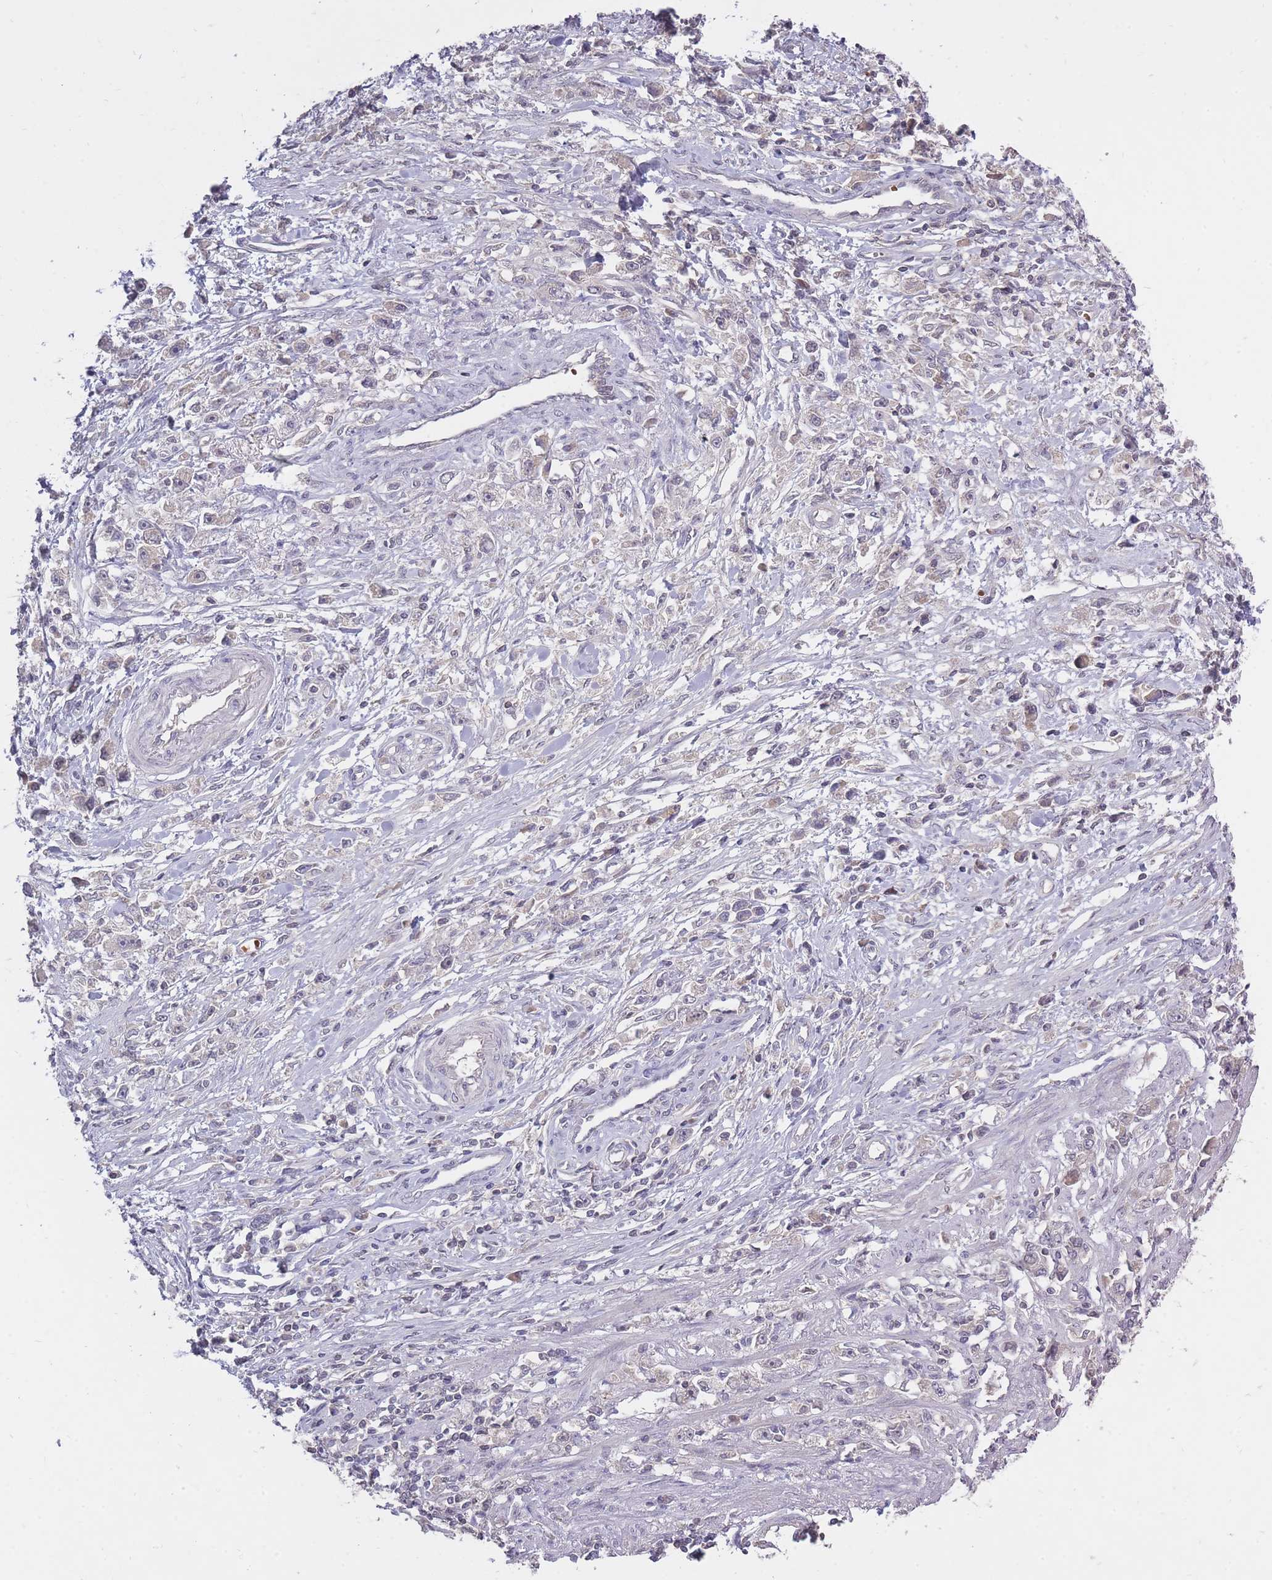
{"staining": {"intensity": "negative", "quantity": "none", "location": "none"}, "tissue": "stomach cancer", "cell_type": "Tumor cells", "image_type": "cancer", "snomed": [{"axis": "morphology", "description": "Adenocarcinoma, NOS"}, {"axis": "topography", "description": "Stomach"}], "caption": "Human stomach cancer (adenocarcinoma) stained for a protein using immunohistochemistry reveals no expression in tumor cells.", "gene": "ADCYAP1R1", "patient": {"sex": "female", "age": 59}}